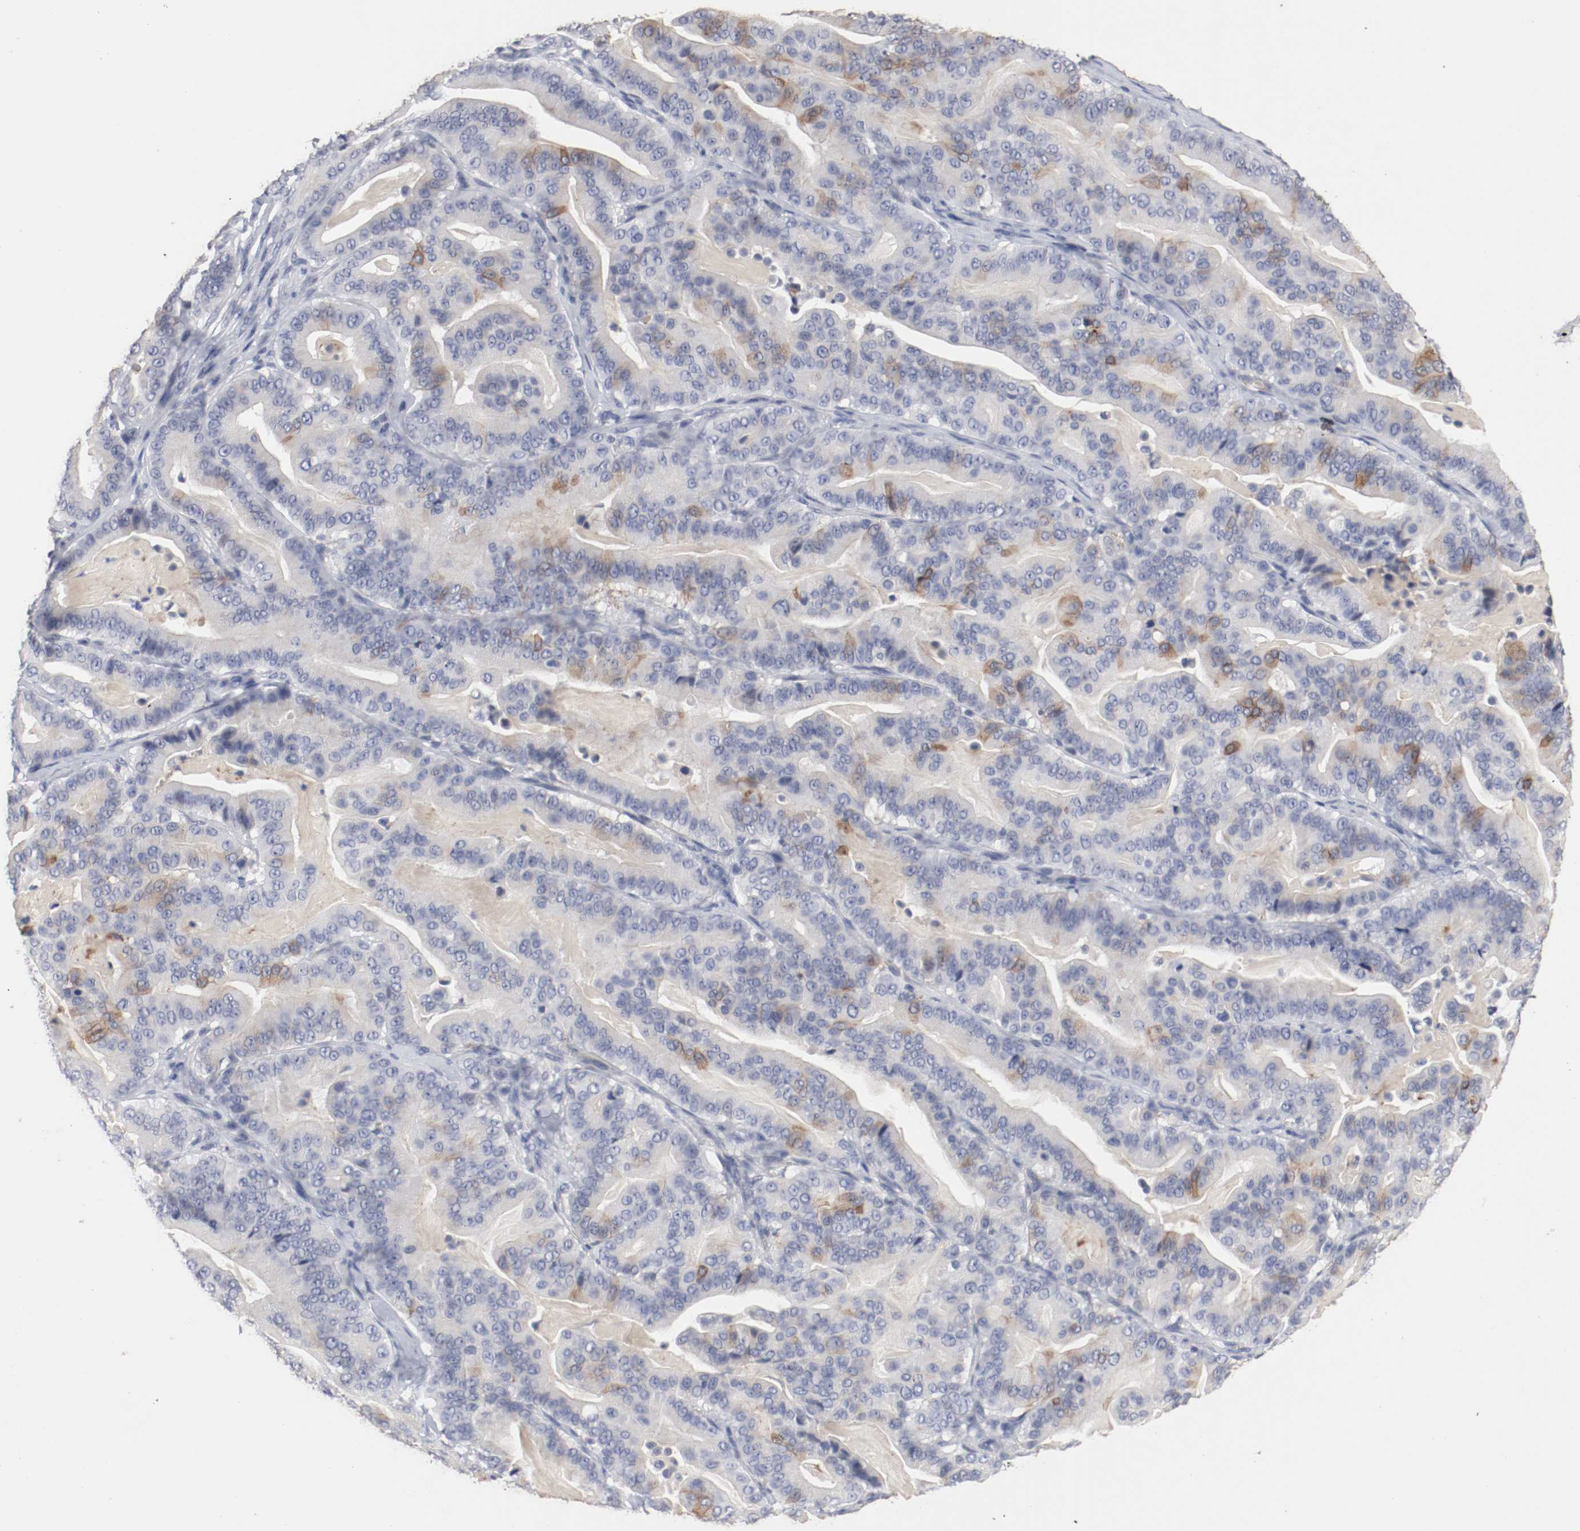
{"staining": {"intensity": "moderate", "quantity": "<25%", "location": "cytoplasmic/membranous"}, "tissue": "pancreatic cancer", "cell_type": "Tumor cells", "image_type": "cancer", "snomed": [{"axis": "morphology", "description": "Adenocarcinoma, NOS"}, {"axis": "topography", "description": "Pancreas"}], "caption": "An image showing moderate cytoplasmic/membranous expression in about <25% of tumor cells in pancreatic cancer (adenocarcinoma), as visualized by brown immunohistochemical staining.", "gene": "KIT", "patient": {"sex": "male", "age": 63}}